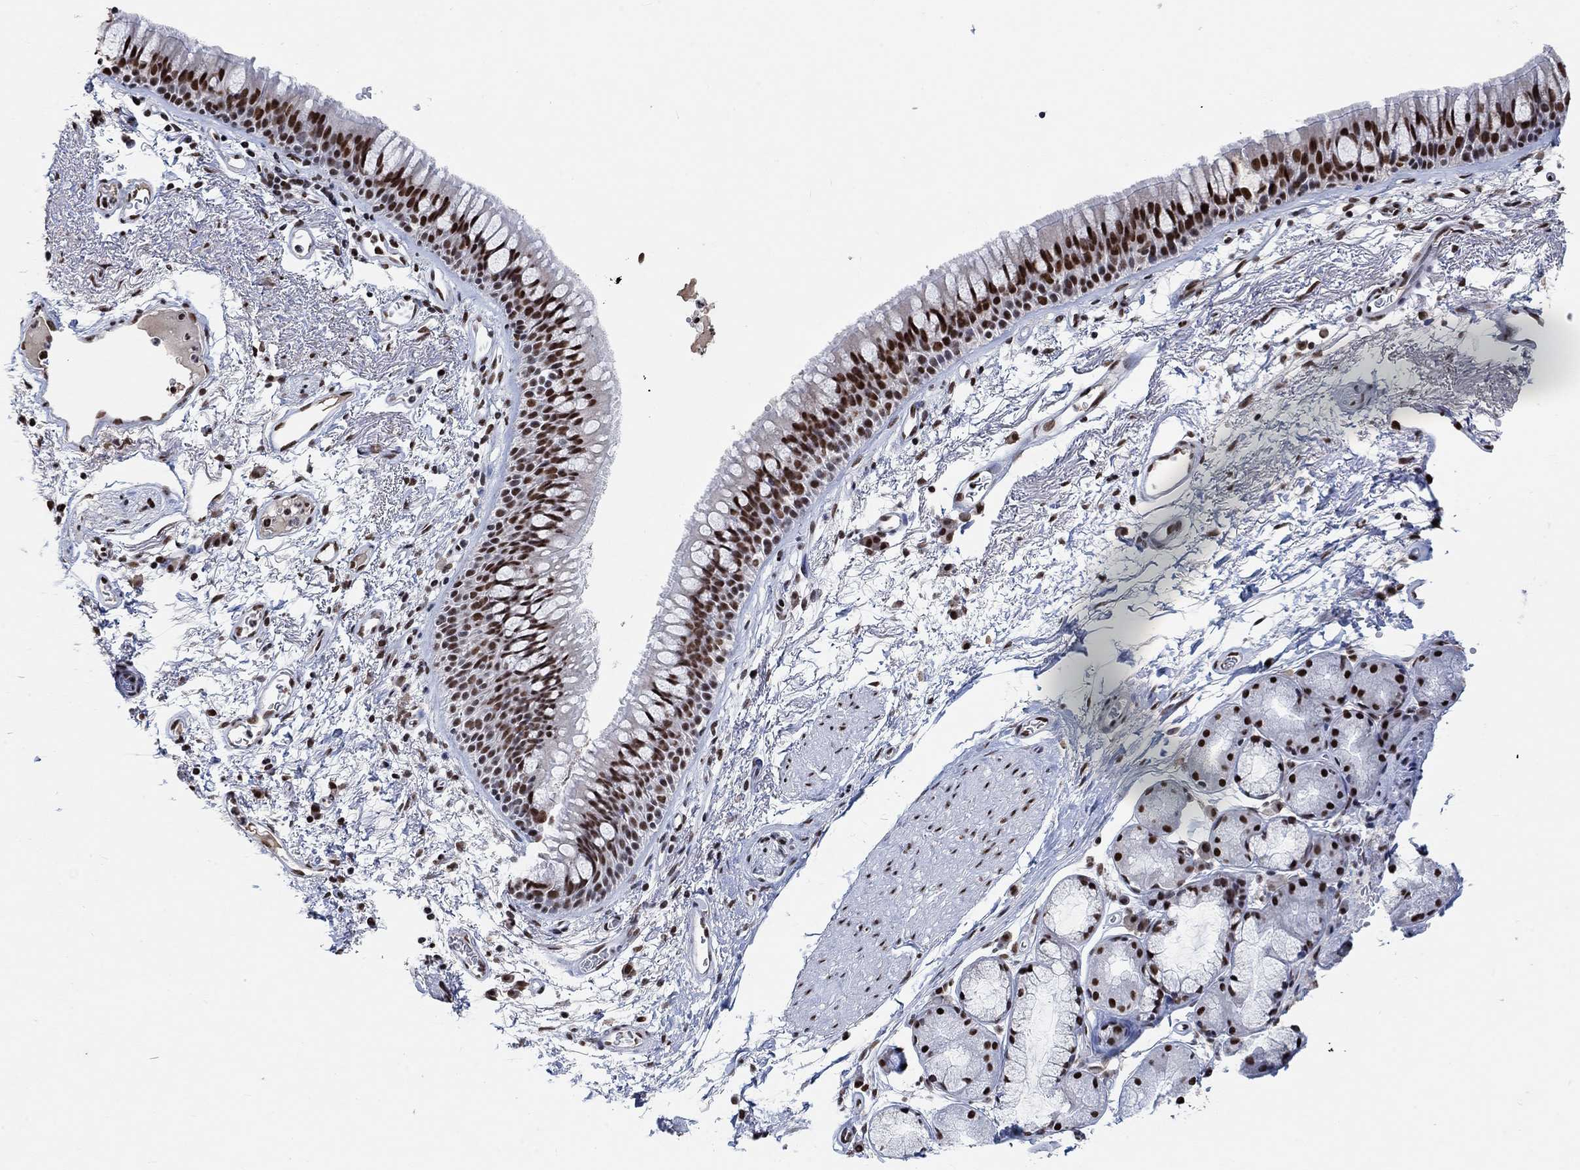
{"staining": {"intensity": "strong", "quantity": ">75%", "location": "nuclear"}, "tissue": "bronchus", "cell_type": "Respiratory epithelial cells", "image_type": "normal", "snomed": [{"axis": "morphology", "description": "Normal tissue, NOS"}, {"axis": "topography", "description": "Cartilage tissue"}, {"axis": "topography", "description": "Bronchus"}], "caption": "This is an image of IHC staining of normal bronchus, which shows strong positivity in the nuclear of respiratory epithelial cells.", "gene": "USP39", "patient": {"sex": "male", "age": 66}}